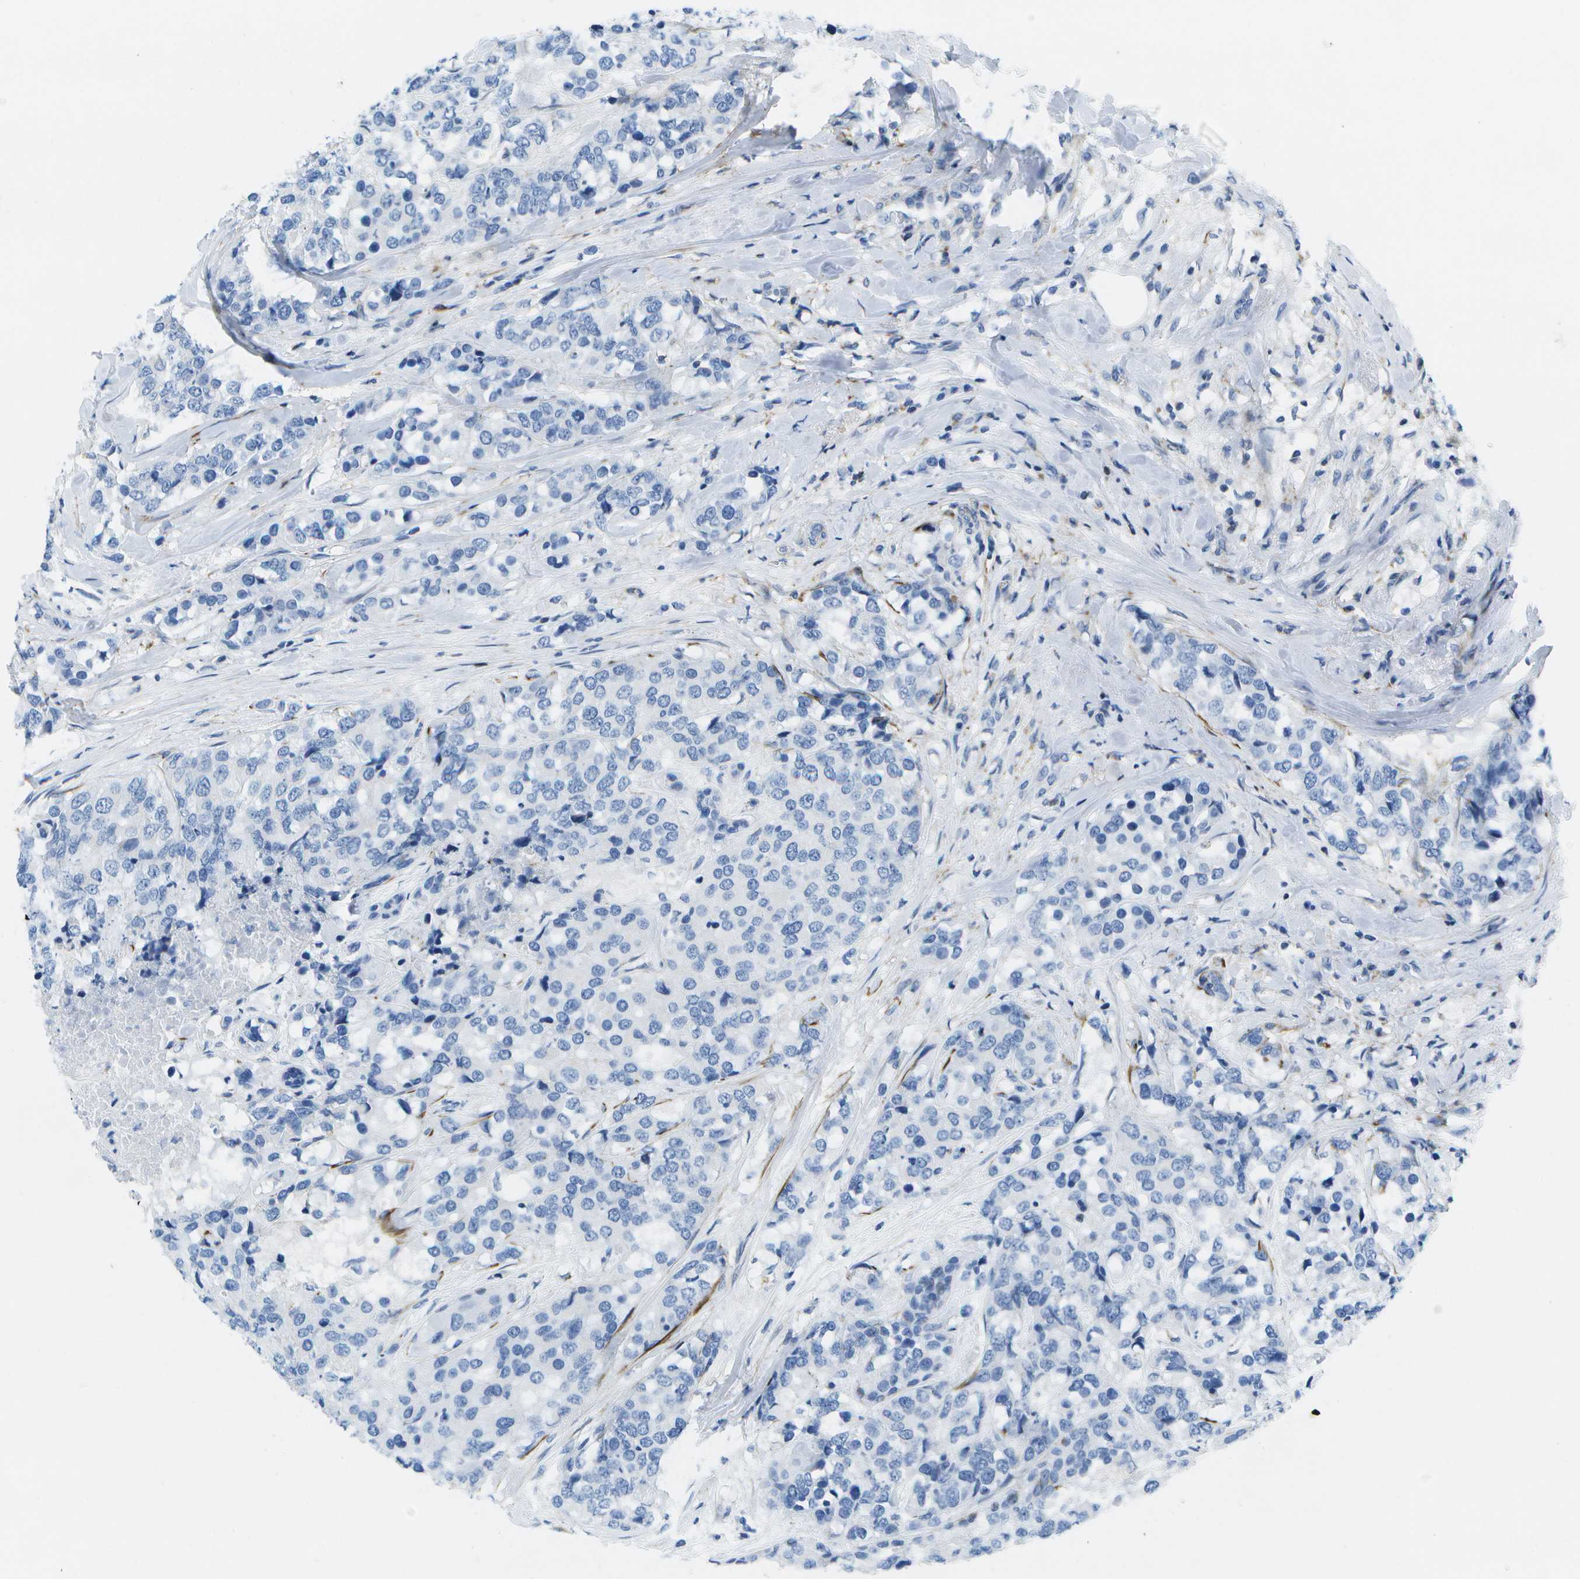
{"staining": {"intensity": "negative", "quantity": "none", "location": "none"}, "tissue": "breast cancer", "cell_type": "Tumor cells", "image_type": "cancer", "snomed": [{"axis": "morphology", "description": "Lobular carcinoma"}, {"axis": "topography", "description": "Breast"}], "caption": "IHC micrograph of neoplastic tissue: human lobular carcinoma (breast) stained with DAB (3,3'-diaminobenzidine) demonstrates no significant protein staining in tumor cells. (DAB IHC, high magnification).", "gene": "ADGRG6", "patient": {"sex": "female", "age": 59}}